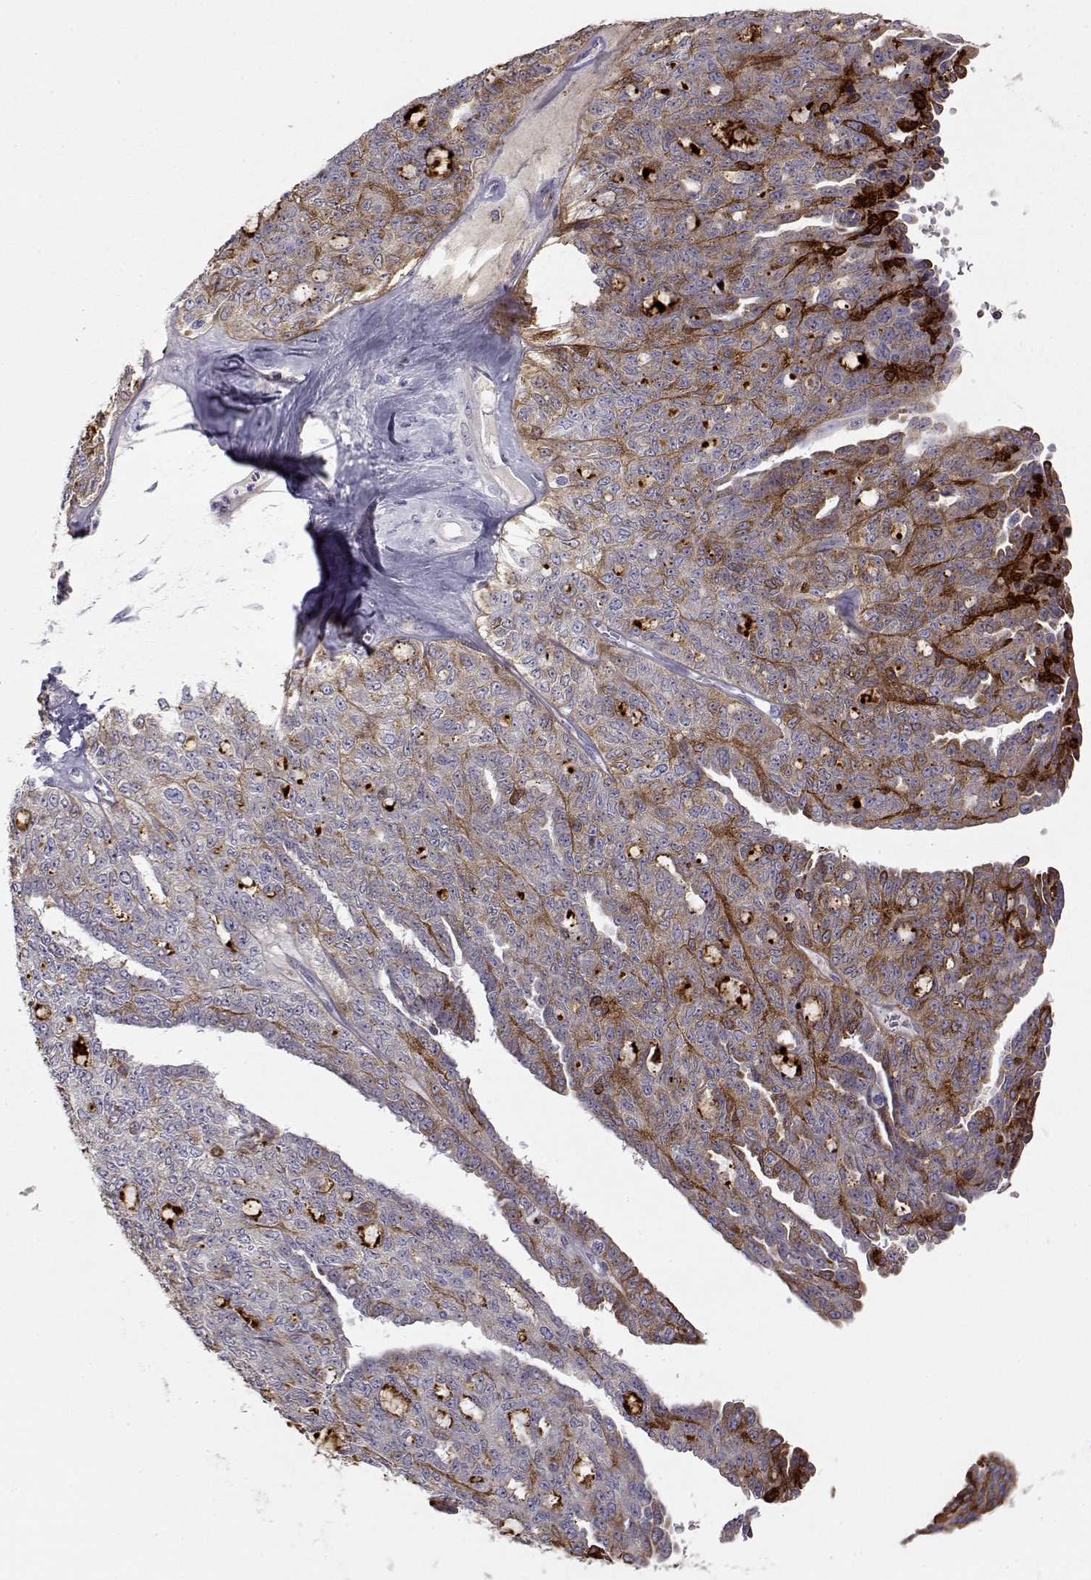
{"staining": {"intensity": "strong", "quantity": "<25%", "location": "cytoplasmic/membranous"}, "tissue": "ovarian cancer", "cell_type": "Tumor cells", "image_type": "cancer", "snomed": [{"axis": "morphology", "description": "Cystadenocarcinoma, serous, NOS"}, {"axis": "topography", "description": "Ovary"}], "caption": "Immunohistochemistry of ovarian cancer reveals medium levels of strong cytoplasmic/membranous positivity in about <25% of tumor cells.", "gene": "LAMB3", "patient": {"sex": "female", "age": 71}}